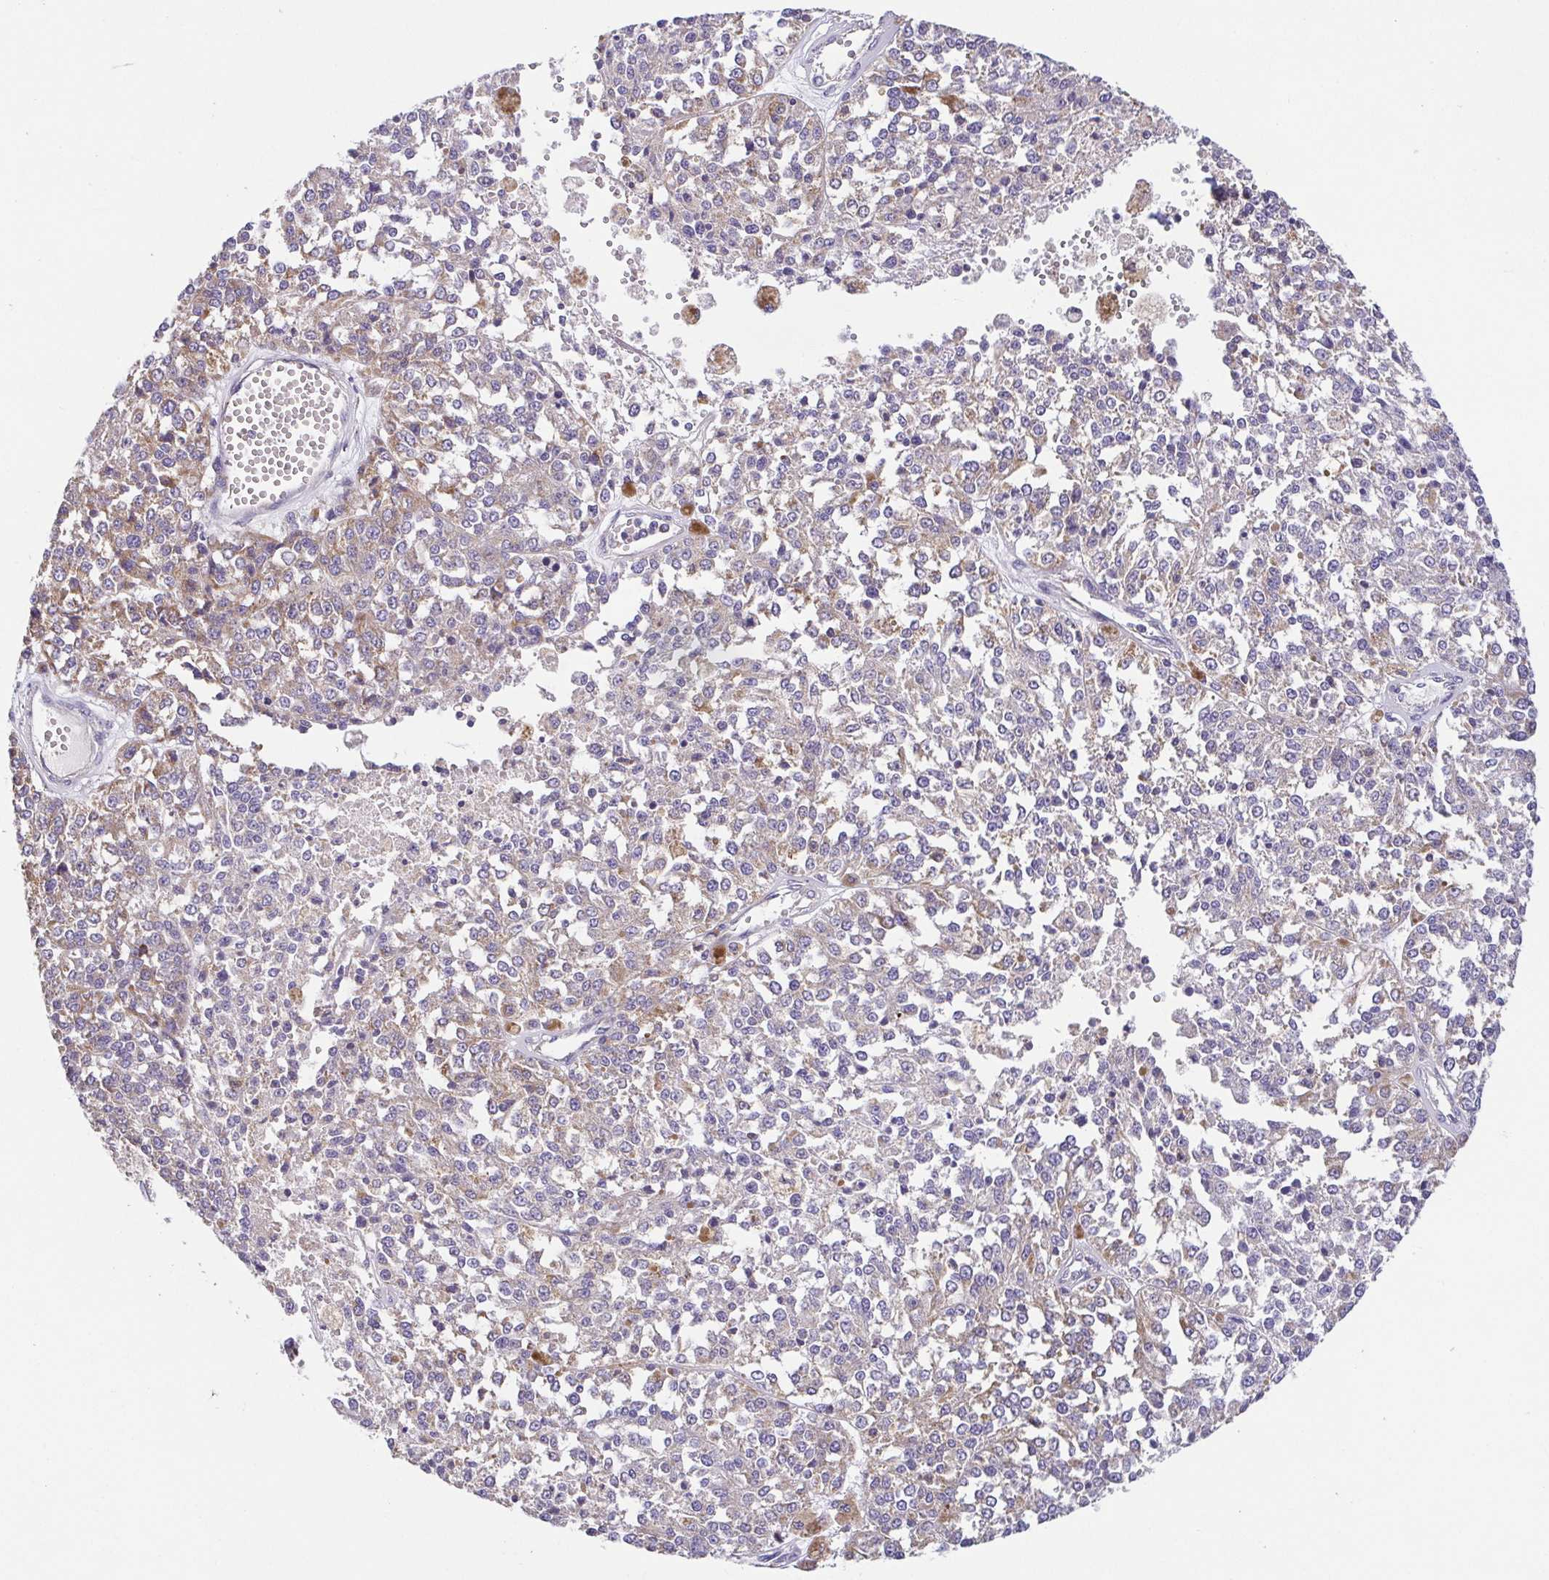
{"staining": {"intensity": "weak", "quantity": ">75%", "location": "cytoplasmic/membranous"}, "tissue": "melanoma", "cell_type": "Tumor cells", "image_type": "cancer", "snomed": [{"axis": "morphology", "description": "Malignant melanoma, Metastatic site"}, {"axis": "topography", "description": "Lymph node"}], "caption": "High-magnification brightfield microscopy of malignant melanoma (metastatic site) stained with DAB (brown) and counterstained with hematoxylin (blue). tumor cells exhibit weak cytoplasmic/membranous staining is appreciated in approximately>75% of cells.", "gene": "GINM1", "patient": {"sex": "female", "age": 64}}